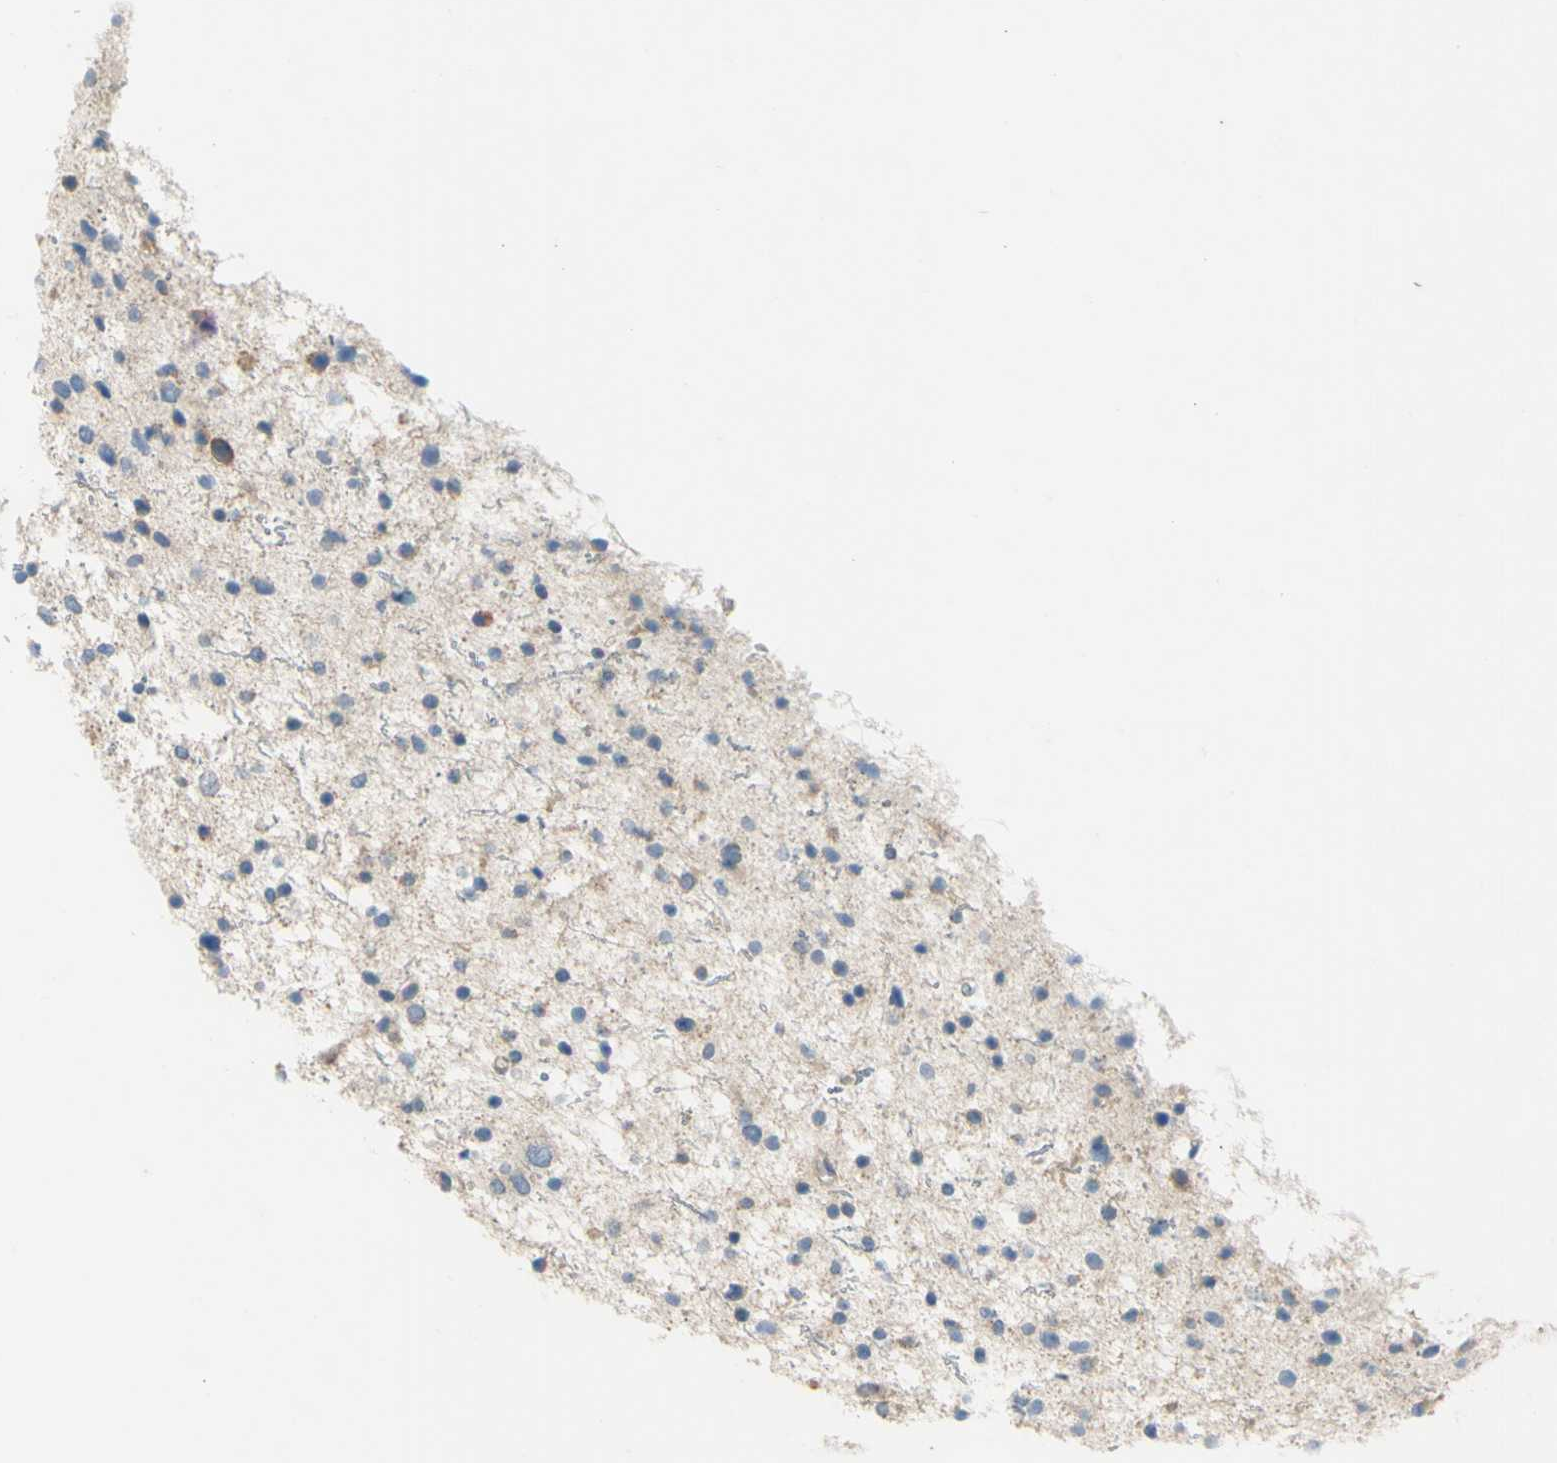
{"staining": {"intensity": "weak", "quantity": ">75%", "location": "cytoplasmic/membranous"}, "tissue": "glioma", "cell_type": "Tumor cells", "image_type": "cancer", "snomed": [{"axis": "morphology", "description": "Glioma, malignant, Low grade"}, {"axis": "topography", "description": "Brain"}], "caption": "Immunohistochemistry (DAB) staining of human glioma reveals weak cytoplasmic/membranous protein staining in about >75% of tumor cells.", "gene": "CCNB2", "patient": {"sex": "female", "age": 37}}